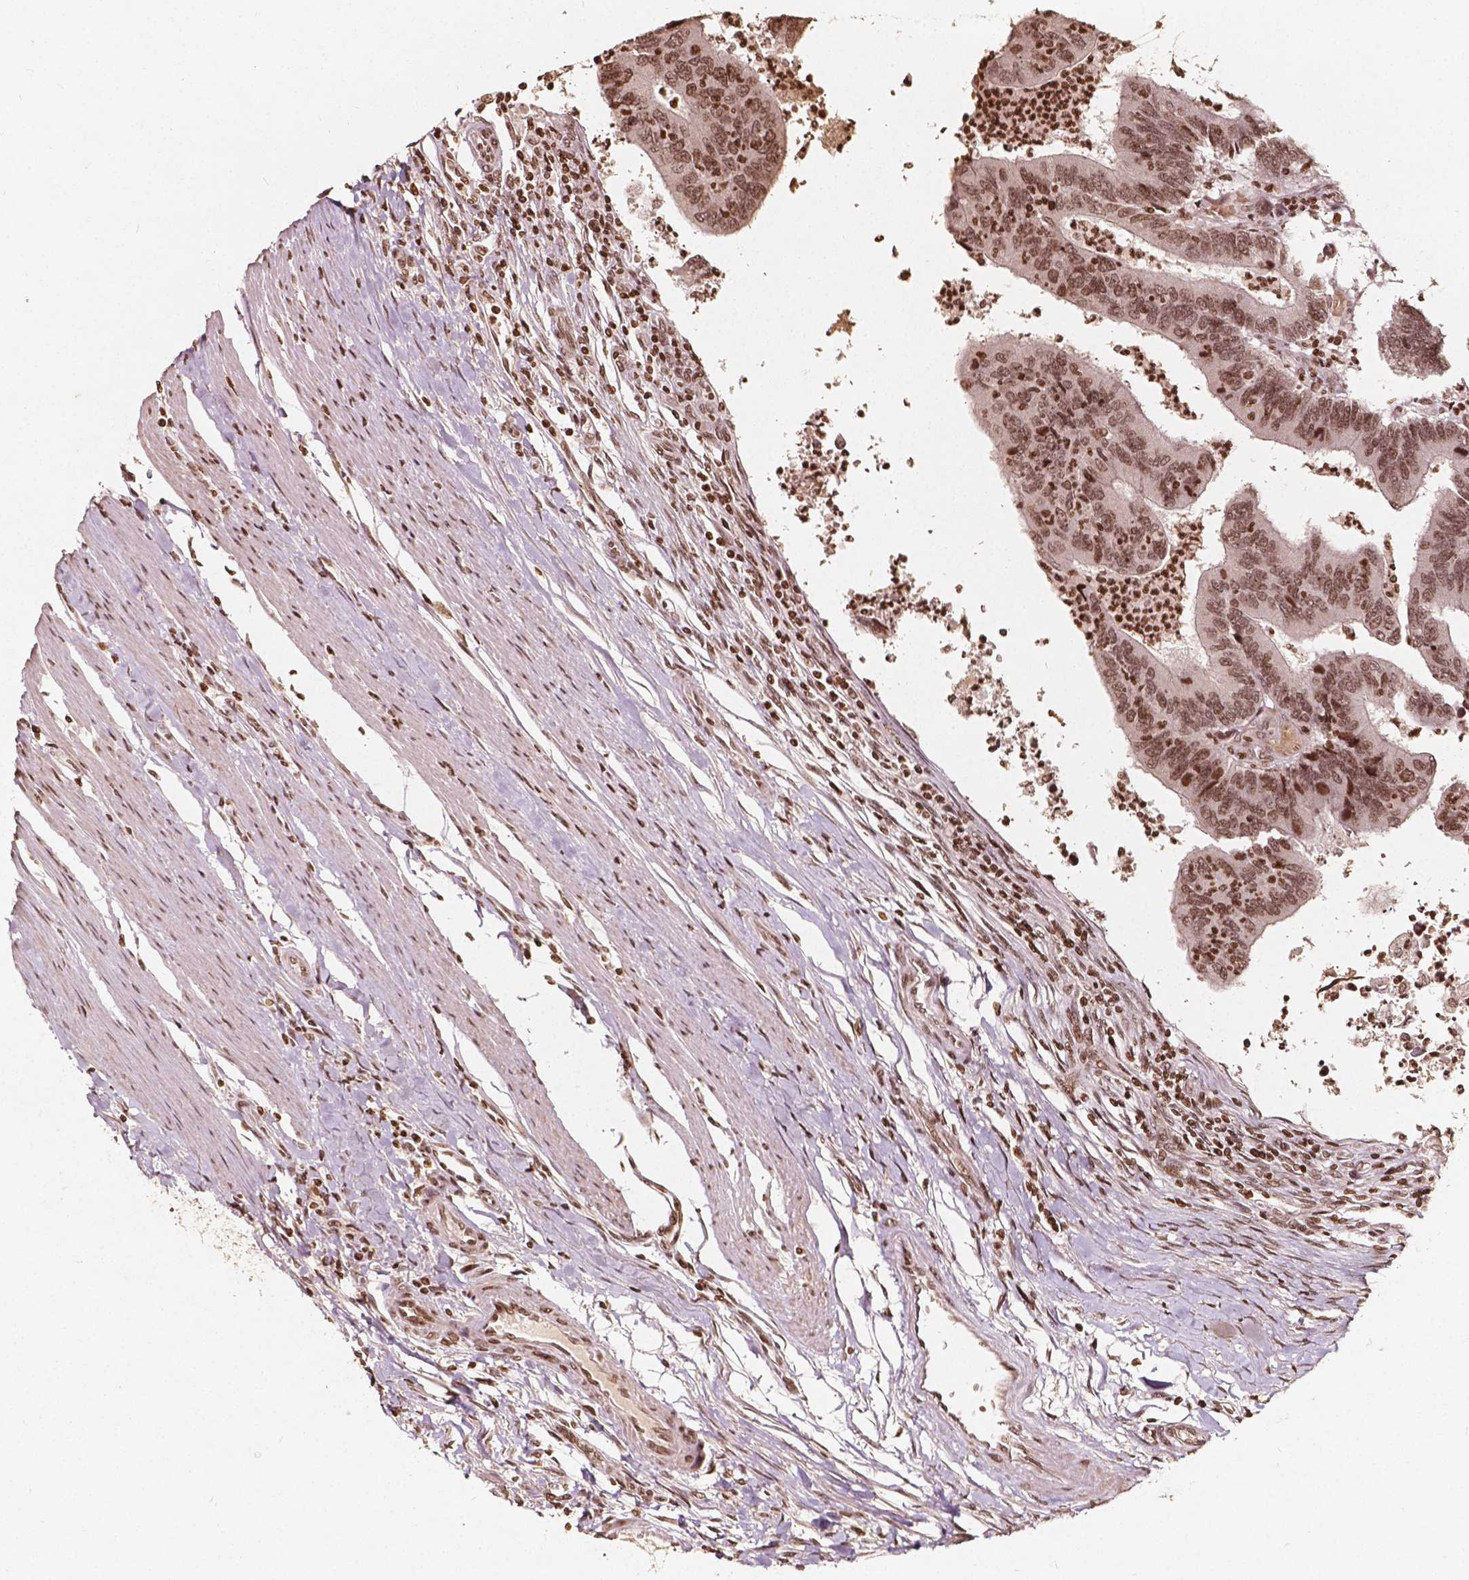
{"staining": {"intensity": "moderate", "quantity": ">75%", "location": "nuclear"}, "tissue": "colorectal cancer", "cell_type": "Tumor cells", "image_type": "cancer", "snomed": [{"axis": "morphology", "description": "Adenocarcinoma, NOS"}, {"axis": "topography", "description": "Colon"}], "caption": "Approximately >75% of tumor cells in colorectal adenocarcinoma show moderate nuclear protein staining as visualized by brown immunohistochemical staining.", "gene": "H3C14", "patient": {"sex": "female", "age": 67}}